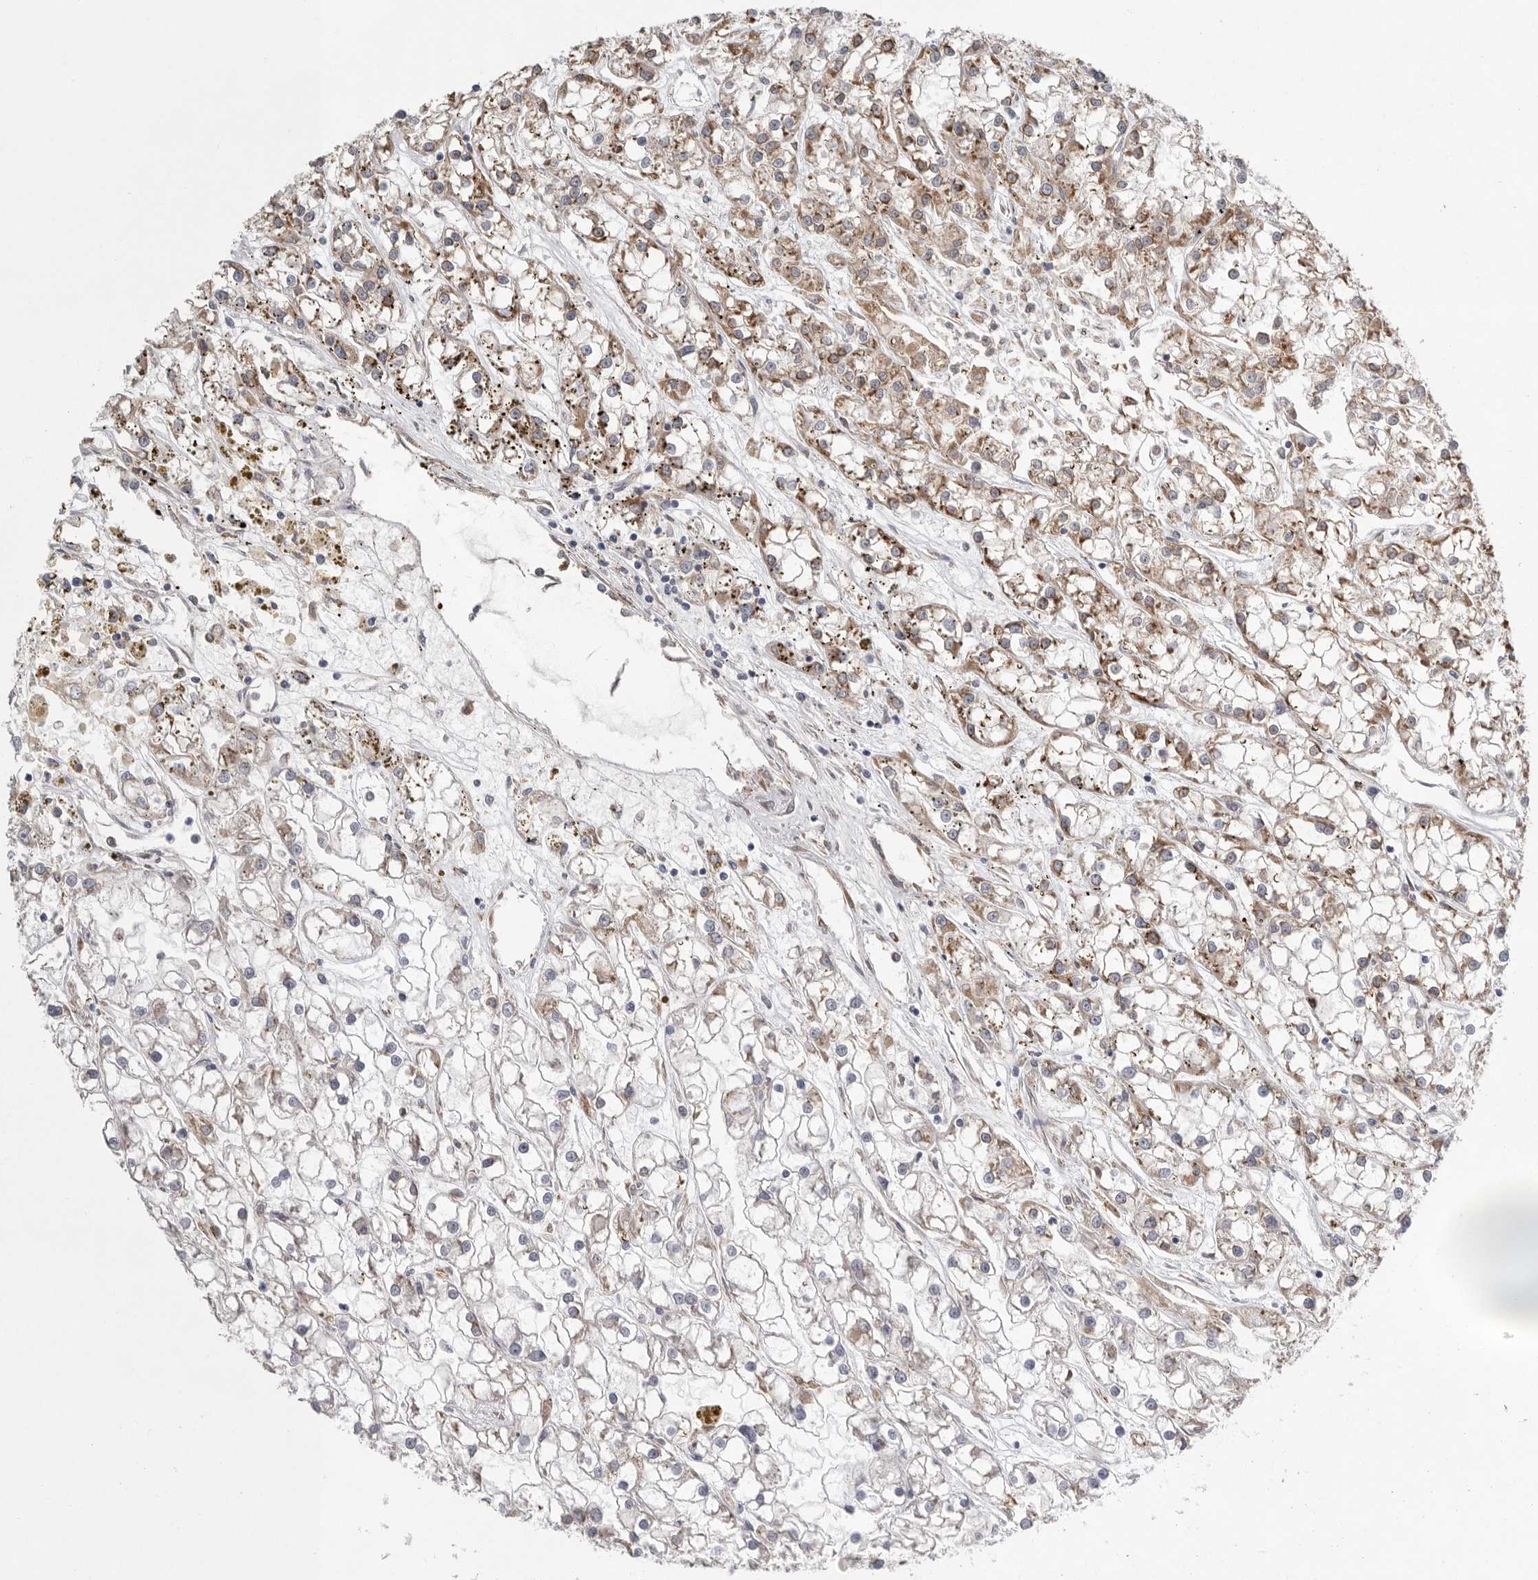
{"staining": {"intensity": "weak", "quantity": "25%-75%", "location": "cytoplasmic/membranous"}, "tissue": "renal cancer", "cell_type": "Tumor cells", "image_type": "cancer", "snomed": [{"axis": "morphology", "description": "Adenocarcinoma, NOS"}, {"axis": "topography", "description": "Kidney"}], "caption": "Weak cytoplasmic/membranous positivity for a protein is present in approximately 25%-75% of tumor cells of renal adenocarcinoma using immunohistochemistry.", "gene": "GANAB", "patient": {"sex": "female", "age": 52}}